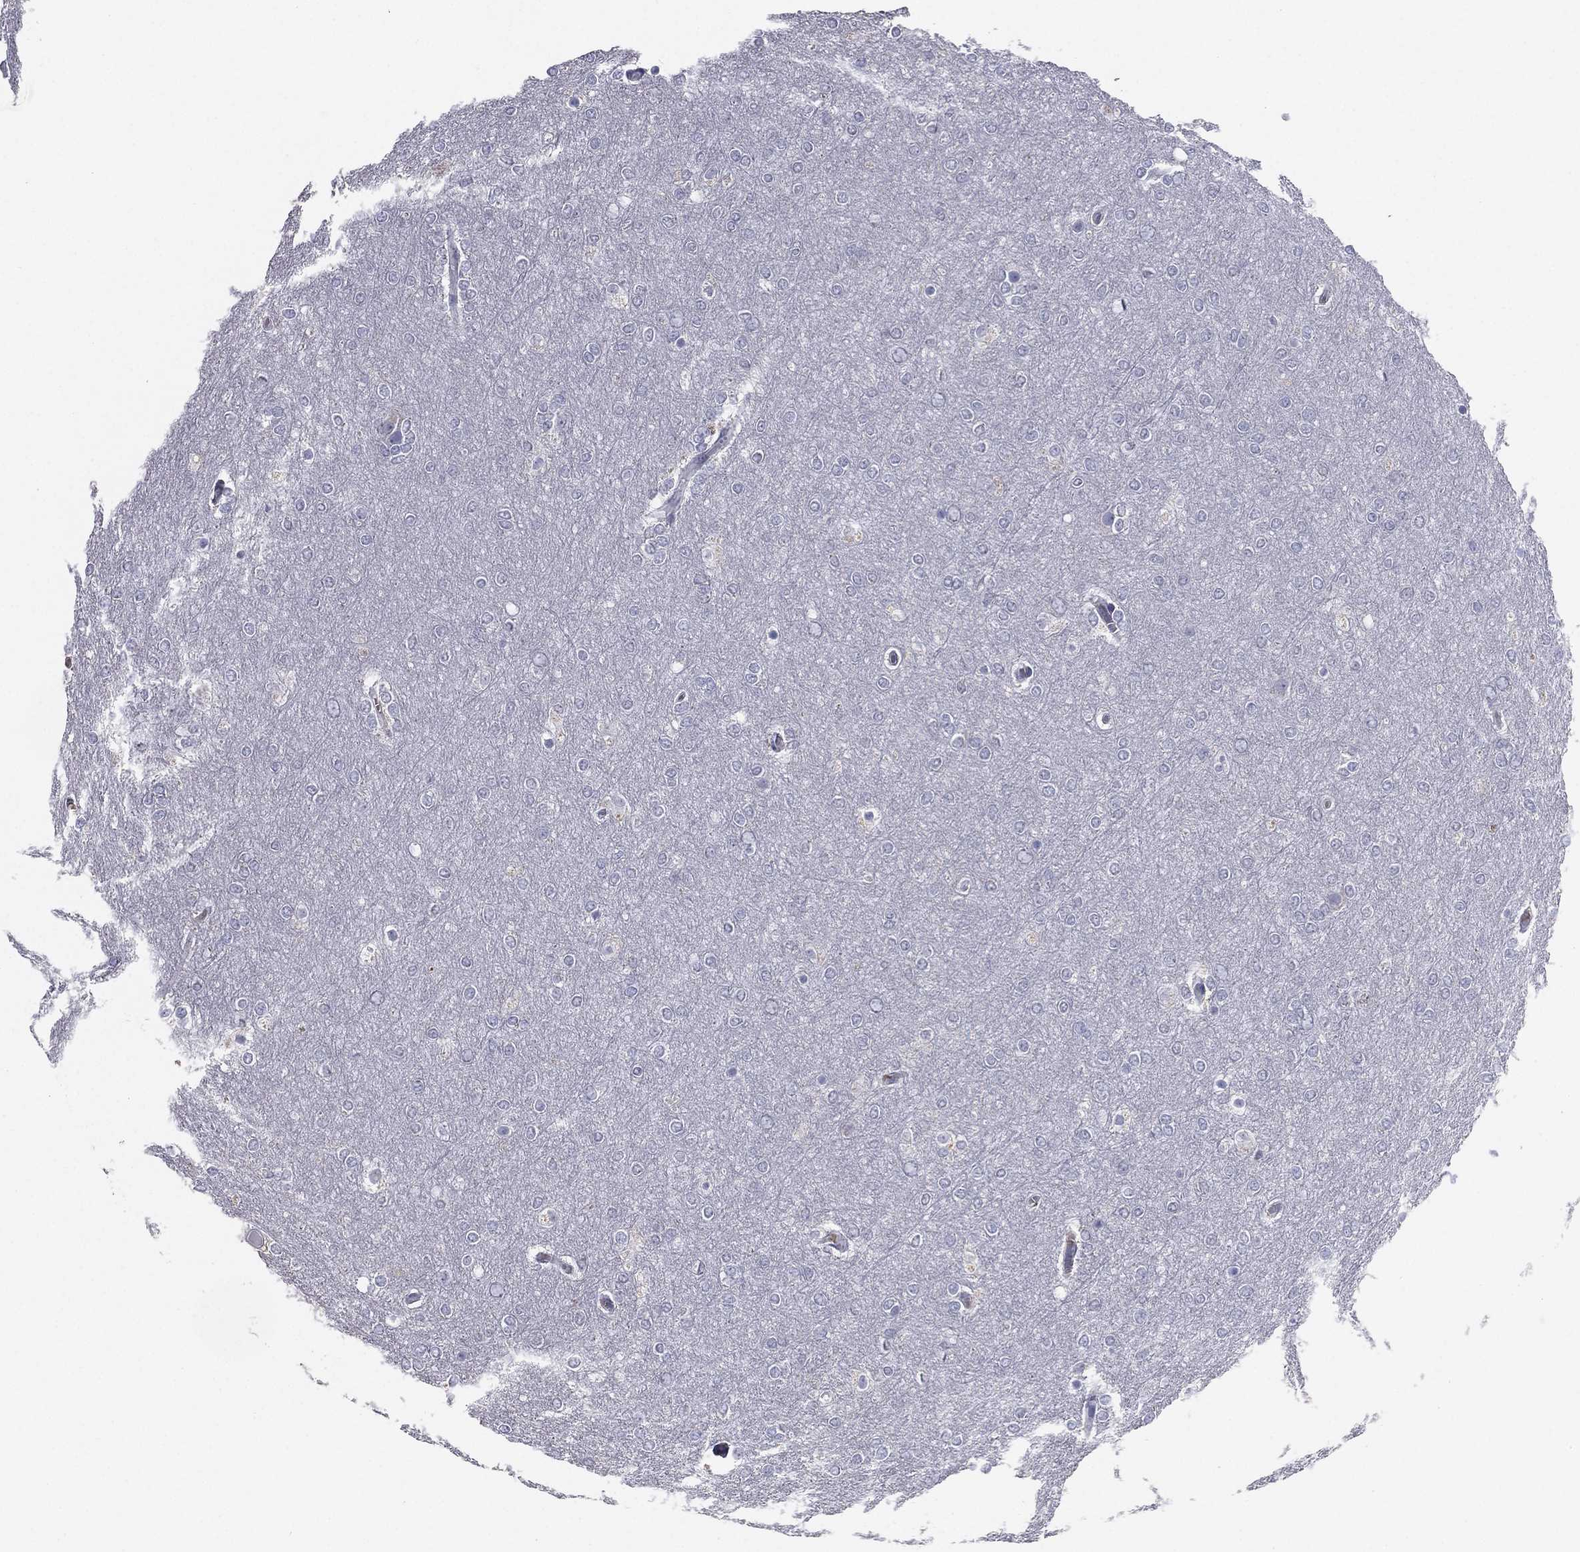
{"staining": {"intensity": "negative", "quantity": "none", "location": "none"}, "tissue": "glioma", "cell_type": "Tumor cells", "image_type": "cancer", "snomed": [{"axis": "morphology", "description": "Glioma, malignant, High grade"}, {"axis": "topography", "description": "Brain"}], "caption": "DAB (3,3'-diaminobenzidine) immunohistochemical staining of malignant high-grade glioma shows no significant staining in tumor cells. The staining was performed using DAB to visualize the protein expression in brown, while the nuclei were stained in blue with hematoxylin (Magnification: 20x).", "gene": "ESX1", "patient": {"sex": "female", "age": 61}}